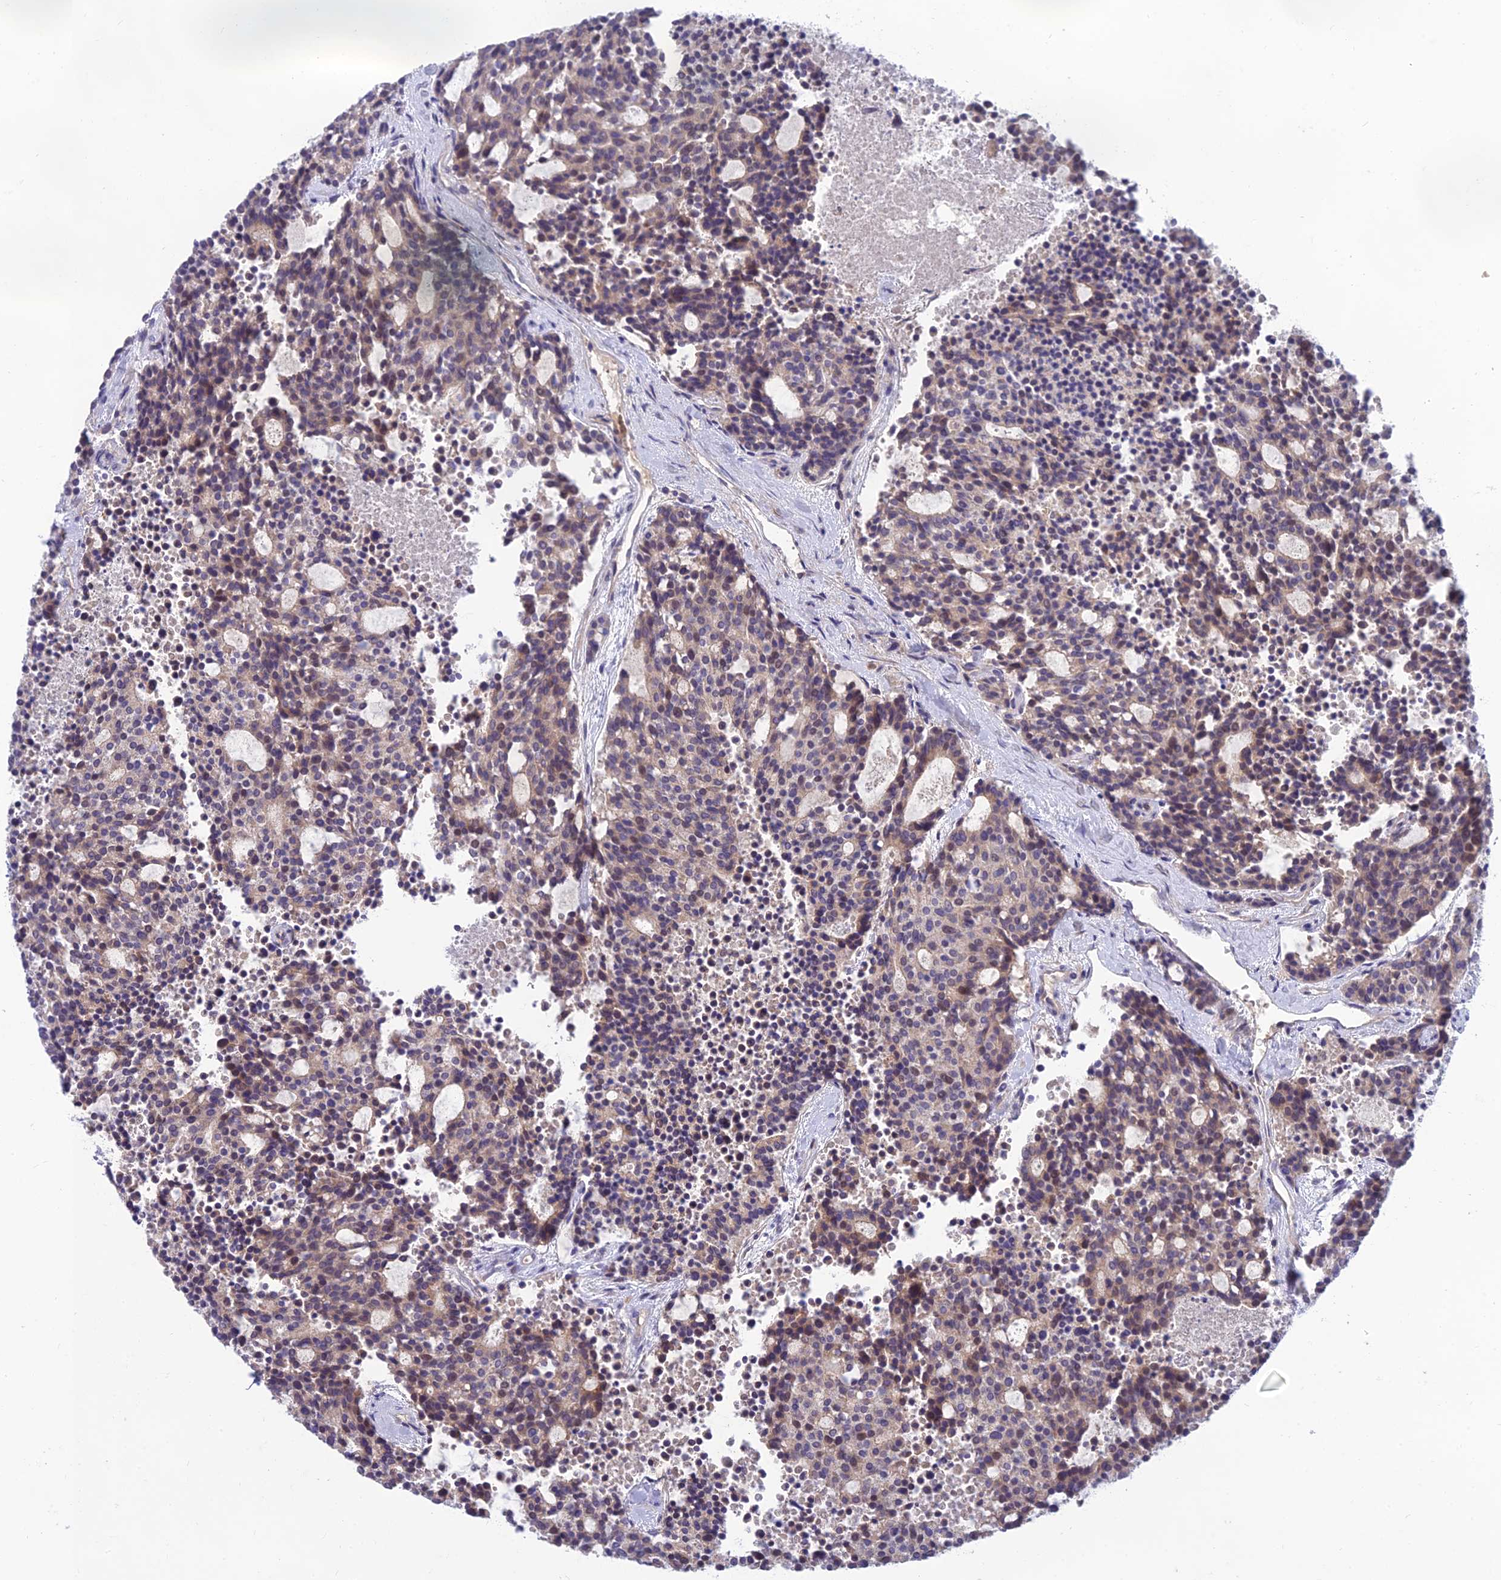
{"staining": {"intensity": "weak", "quantity": "<25%", "location": "cytoplasmic/membranous"}, "tissue": "carcinoid", "cell_type": "Tumor cells", "image_type": "cancer", "snomed": [{"axis": "morphology", "description": "Carcinoid, malignant, NOS"}, {"axis": "topography", "description": "Pancreas"}], "caption": "High power microscopy micrograph of an immunohistochemistry (IHC) photomicrograph of malignant carcinoid, revealing no significant staining in tumor cells. Nuclei are stained in blue.", "gene": "FAM151B", "patient": {"sex": "female", "age": 54}}